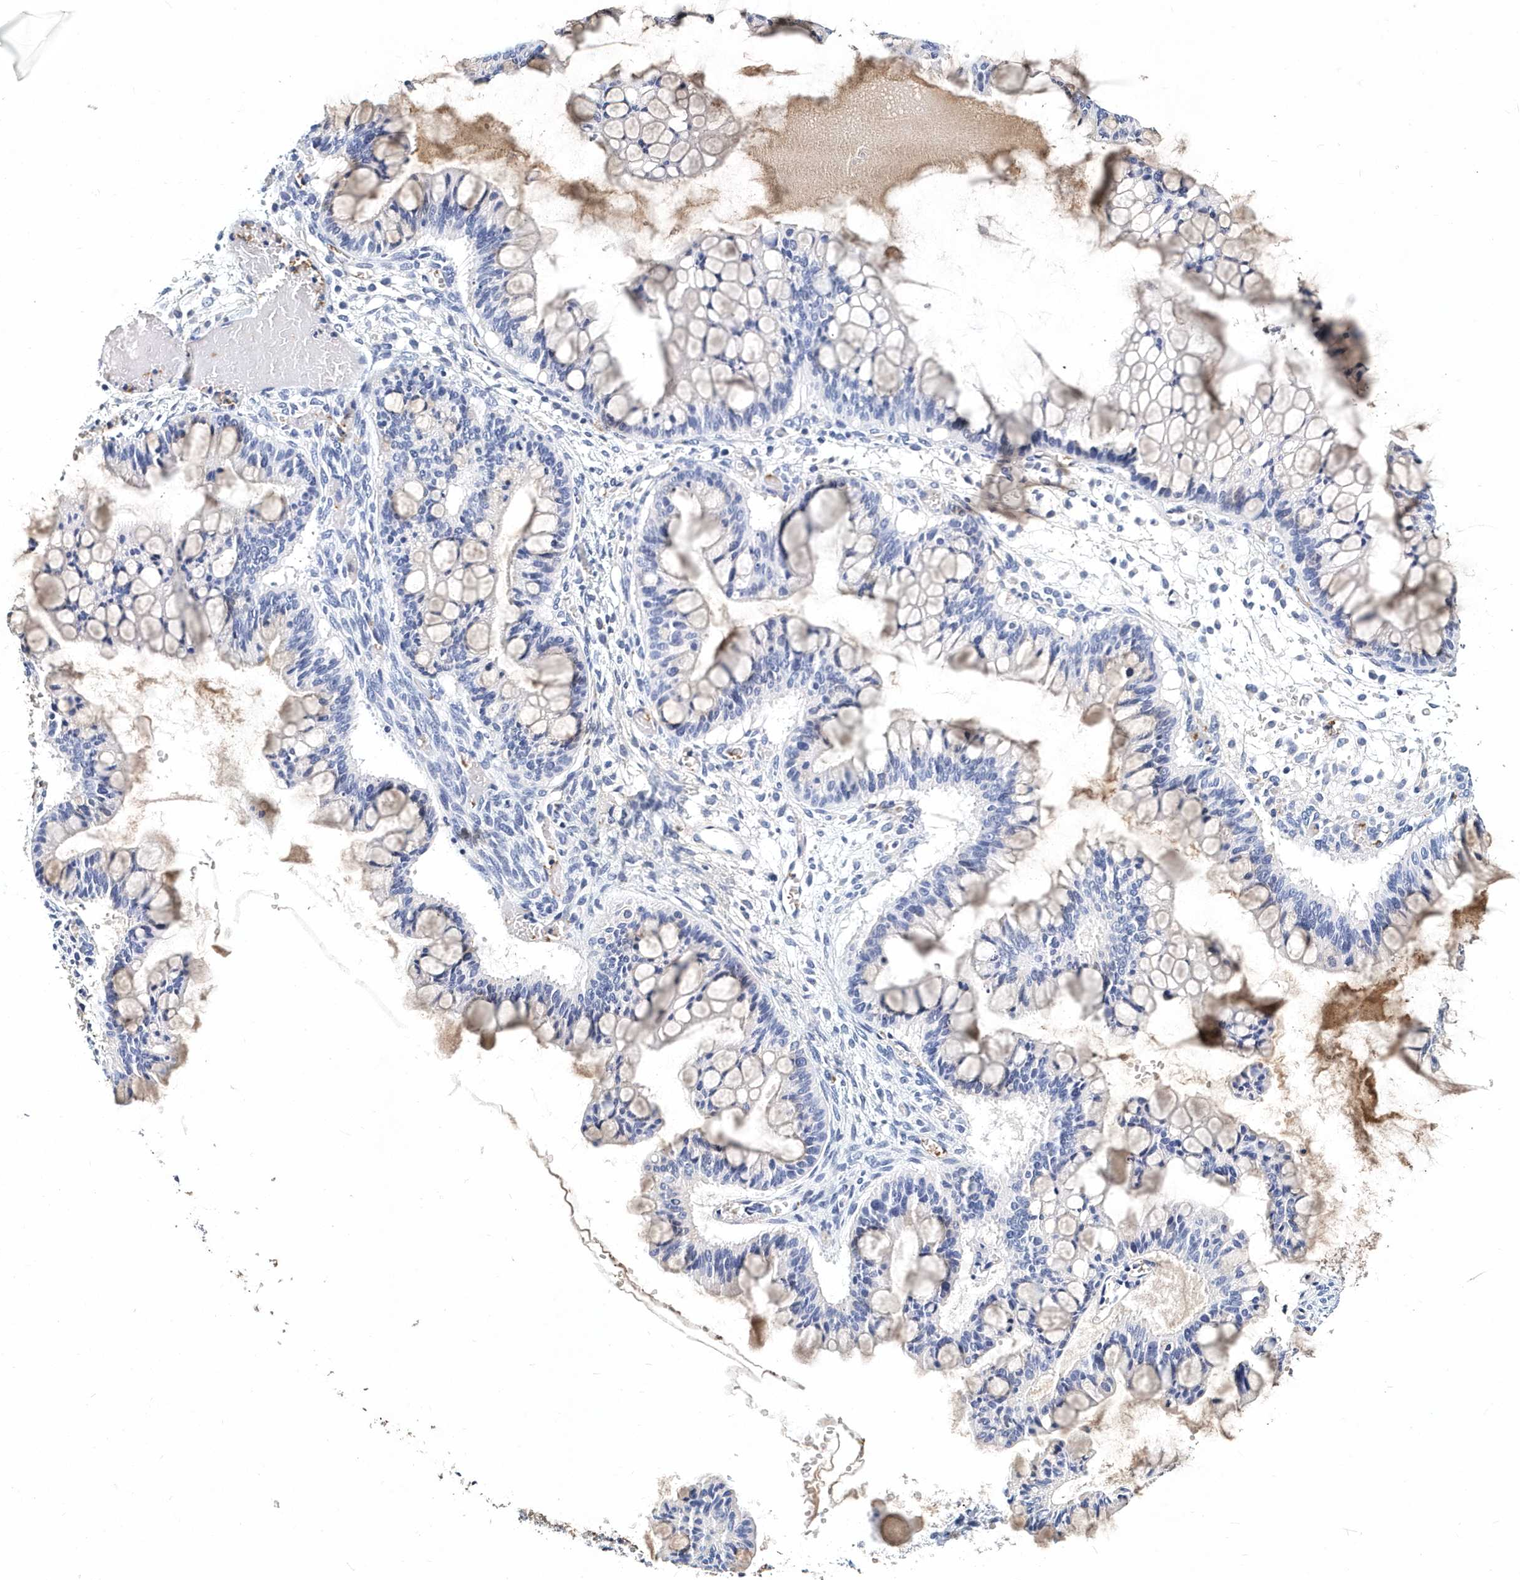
{"staining": {"intensity": "negative", "quantity": "none", "location": "none"}, "tissue": "ovarian cancer", "cell_type": "Tumor cells", "image_type": "cancer", "snomed": [{"axis": "morphology", "description": "Cystadenocarcinoma, mucinous, NOS"}, {"axis": "topography", "description": "Ovary"}], "caption": "There is no significant expression in tumor cells of ovarian cancer (mucinous cystadenocarcinoma).", "gene": "ITGA2B", "patient": {"sex": "female", "age": 73}}